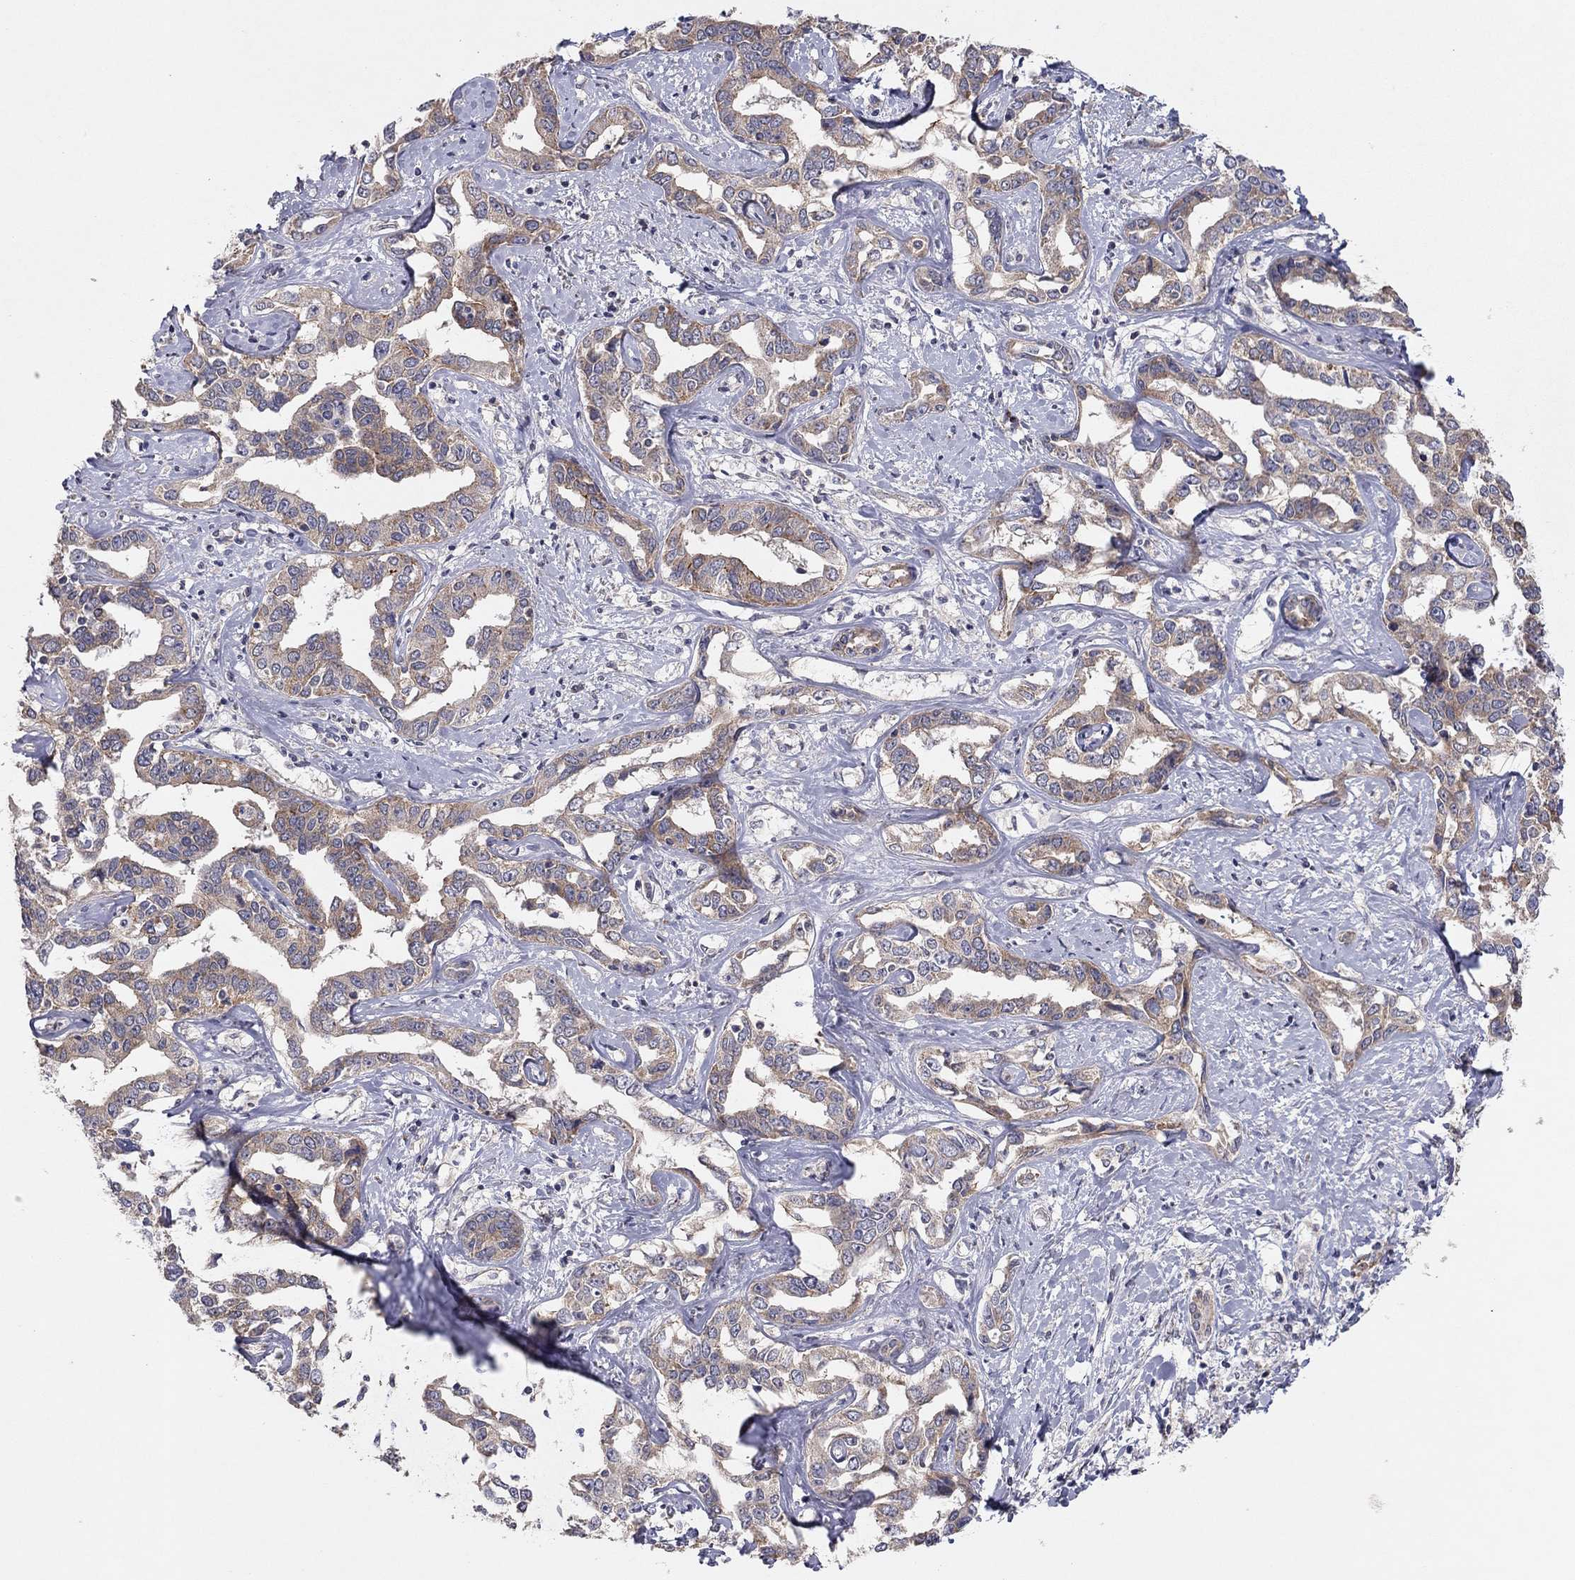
{"staining": {"intensity": "moderate", "quantity": "25%-75%", "location": "cytoplasmic/membranous"}, "tissue": "liver cancer", "cell_type": "Tumor cells", "image_type": "cancer", "snomed": [{"axis": "morphology", "description": "Cholangiocarcinoma"}, {"axis": "topography", "description": "Liver"}], "caption": "This histopathology image reveals liver cancer (cholangiocarcinoma) stained with IHC to label a protein in brown. The cytoplasmic/membranous of tumor cells show moderate positivity for the protein. Nuclei are counter-stained blue.", "gene": "CRACDL", "patient": {"sex": "male", "age": 59}}